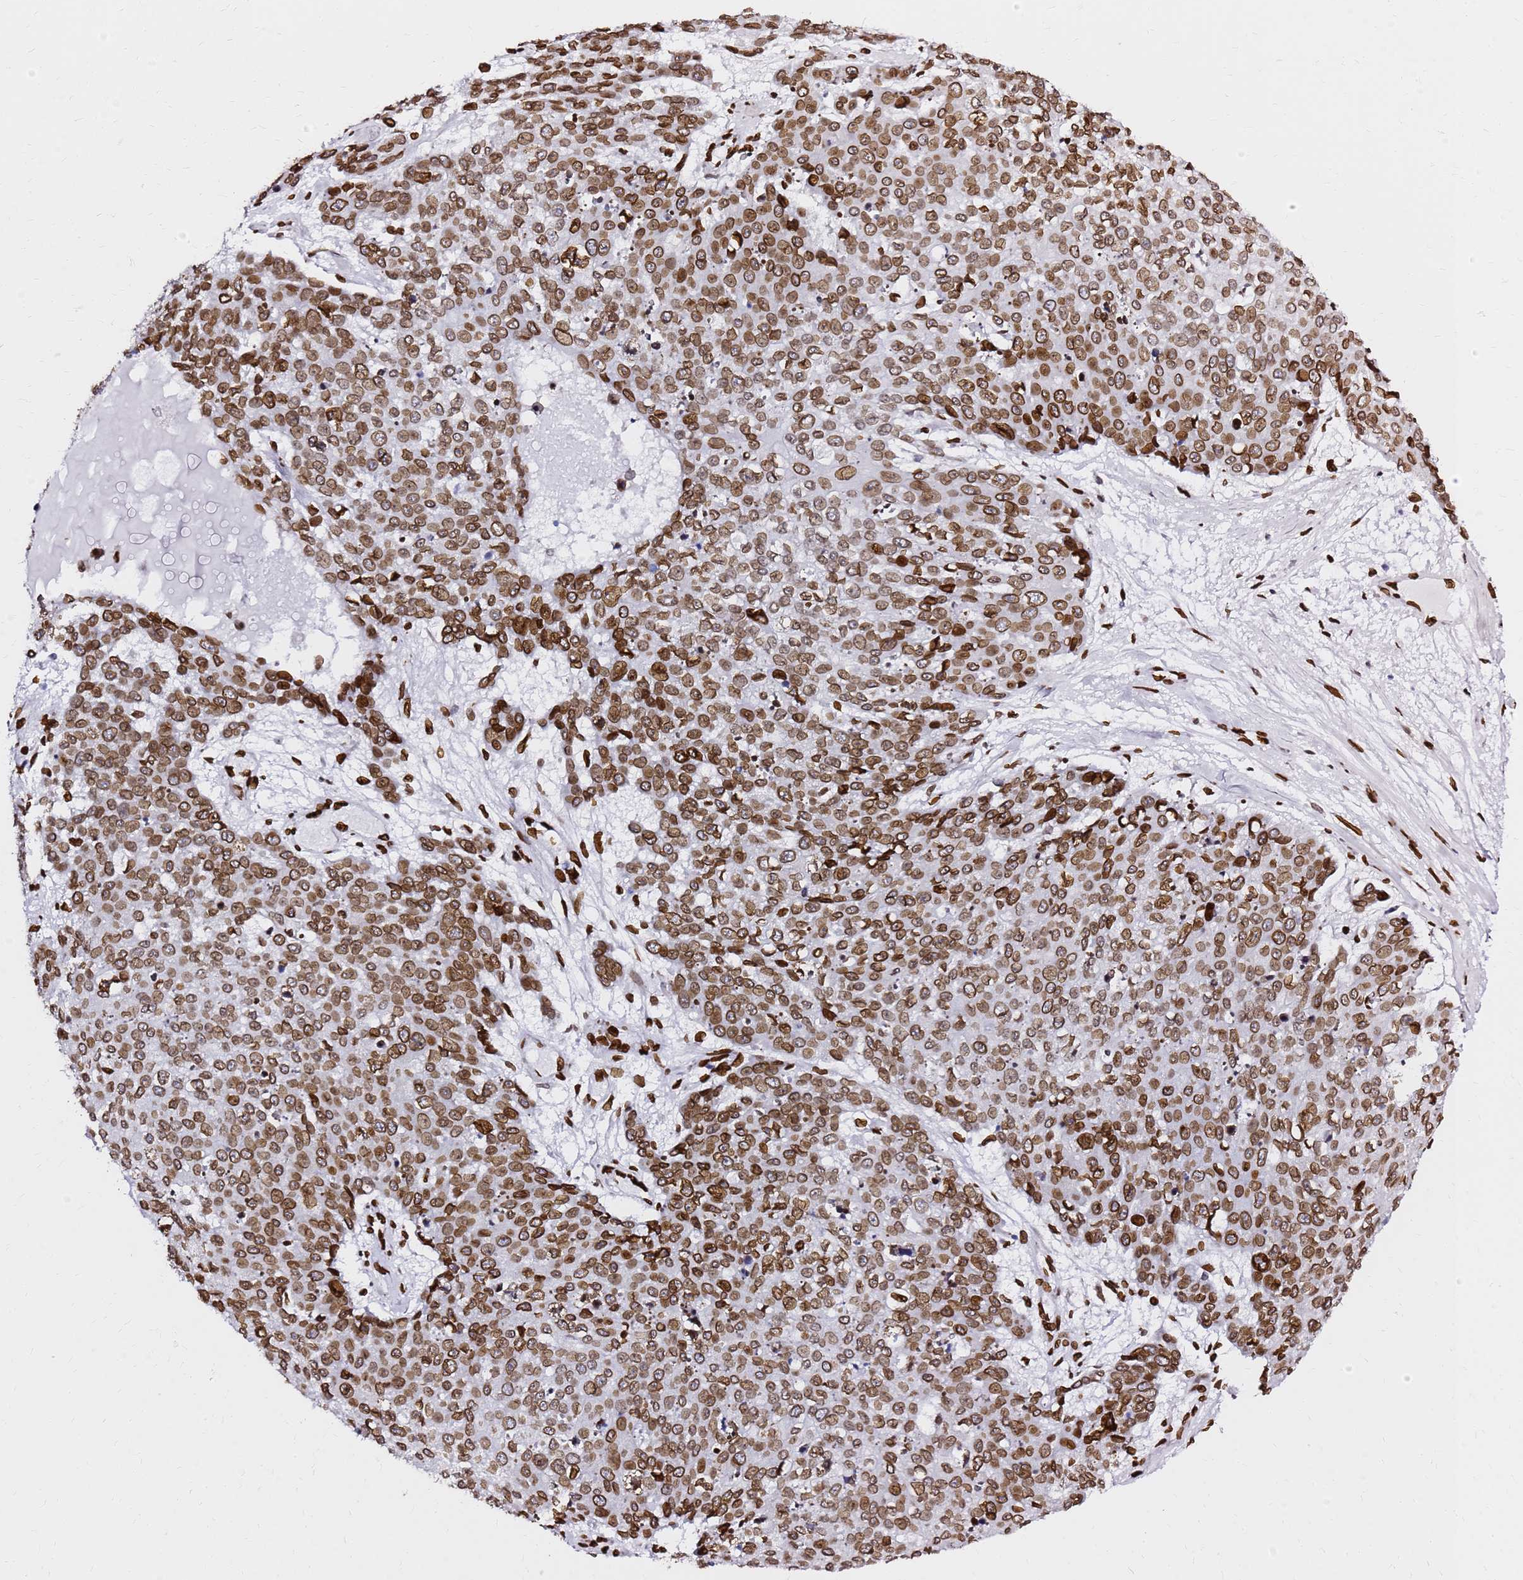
{"staining": {"intensity": "moderate", "quantity": ">75%", "location": "cytoplasmic/membranous,nuclear"}, "tissue": "skin cancer", "cell_type": "Tumor cells", "image_type": "cancer", "snomed": [{"axis": "morphology", "description": "Squamous cell carcinoma, NOS"}, {"axis": "topography", "description": "Skin"}], "caption": "This histopathology image reveals skin cancer (squamous cell carcinoma) stained with immunohistochemistry (IHC) to label a protein in brown. The cytoplasmic/membranous and nuclear of tumor cells show moderate positivity for the protein. Nuclei are counter-stained blue.", "gene": "C6orf141", "patient": {"sex": "male", "age": 71}}